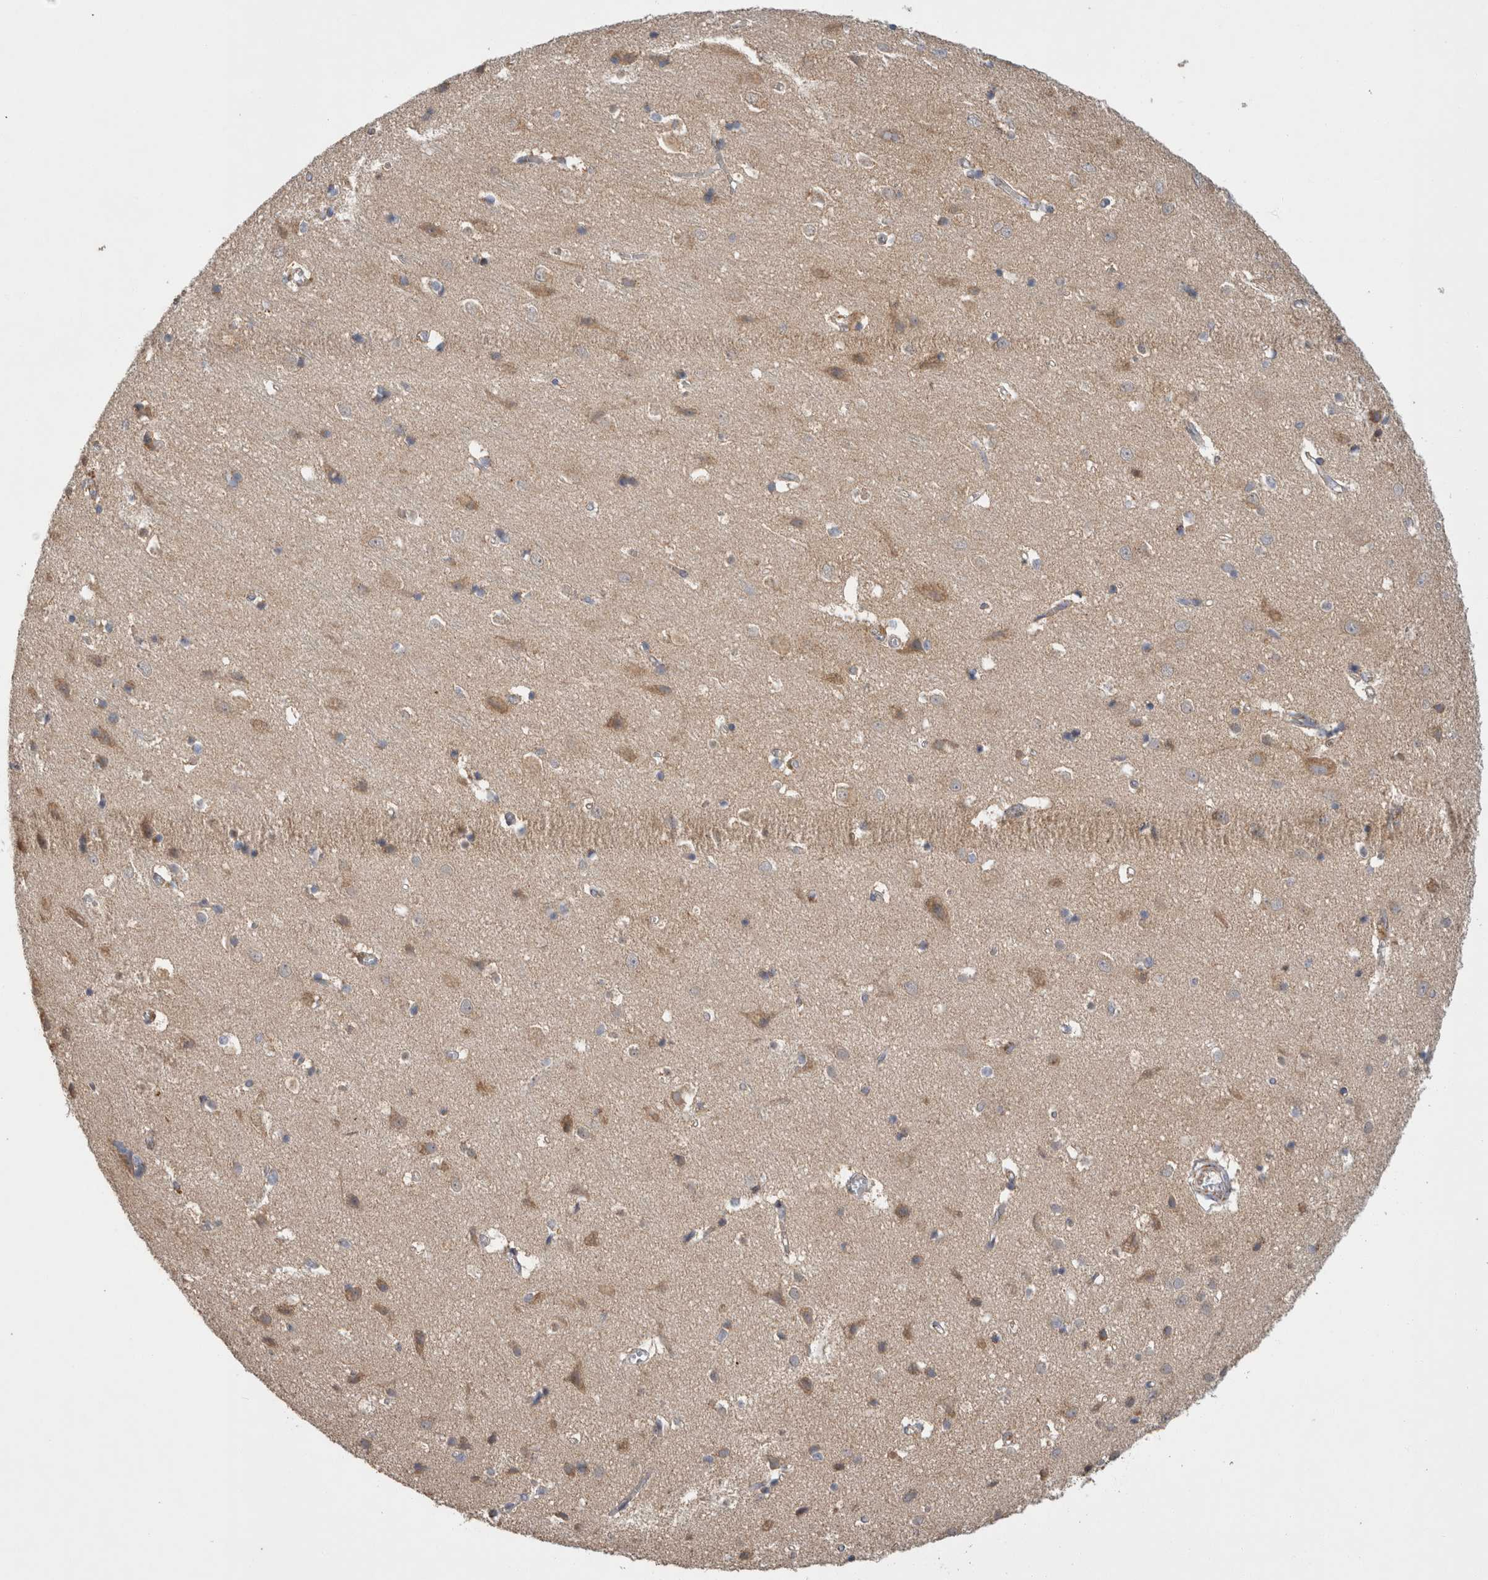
{"staining": {"intensity": "negative", "quantity": "none", "location": "none"}, "tissue": "cerebral cortex", "cell_type": "Endothelial cells", "image_type": "normal", "snomed": [{"axis": "morphology", "description": "Normal tissue, NOS"}, {"axis": "topography", "description": "Cerebral cortex"}], "caption": "Endothelial cells are negative for brown protein staining in unremarkable cerebral cortex. (DAB immunohistochemistry, high magnification).", "gene": "IARS2", "patient": {"sex": "male", "age": 54}}